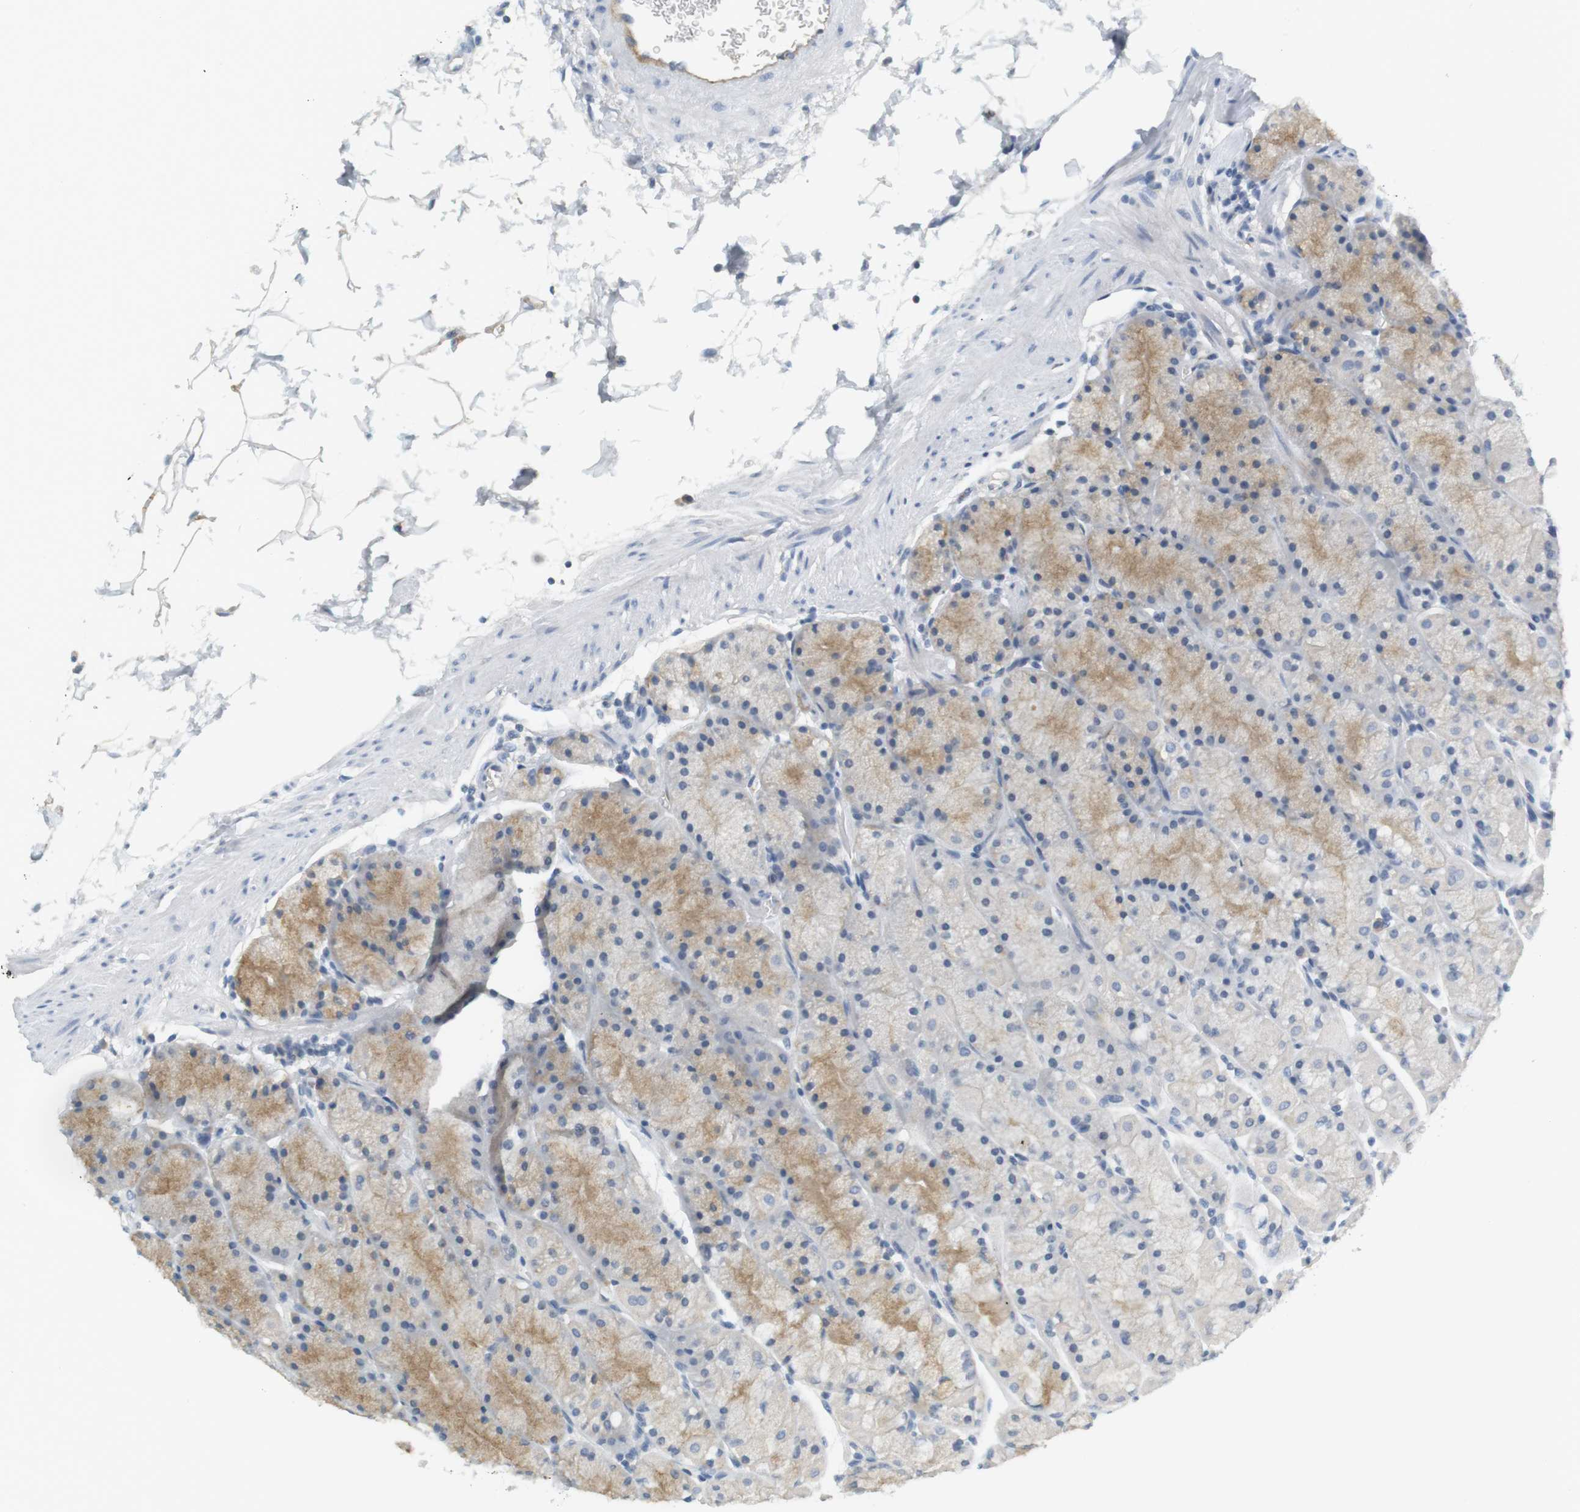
{"staining": {"intensity": "weak", "quantity": "<25%", "location": "cytoplasmic/membranous"}, "tissue": "stomach", "cell_type": "Glandular cells", "image_type": "normal", "snomed": [{"axis": "morphology", "description": "Normal tissue, NOS"}, {"axis": "topography", "description": "Stomach, upper"}, {"axis": "topography", "description": "Stomach"}], "caption": "DAB immunohistochemical staining of normal human stomach exhibits no significant positivity in glandular cells.", "gene": "F2R", "patient": {"sex": "male", "age": 76}}